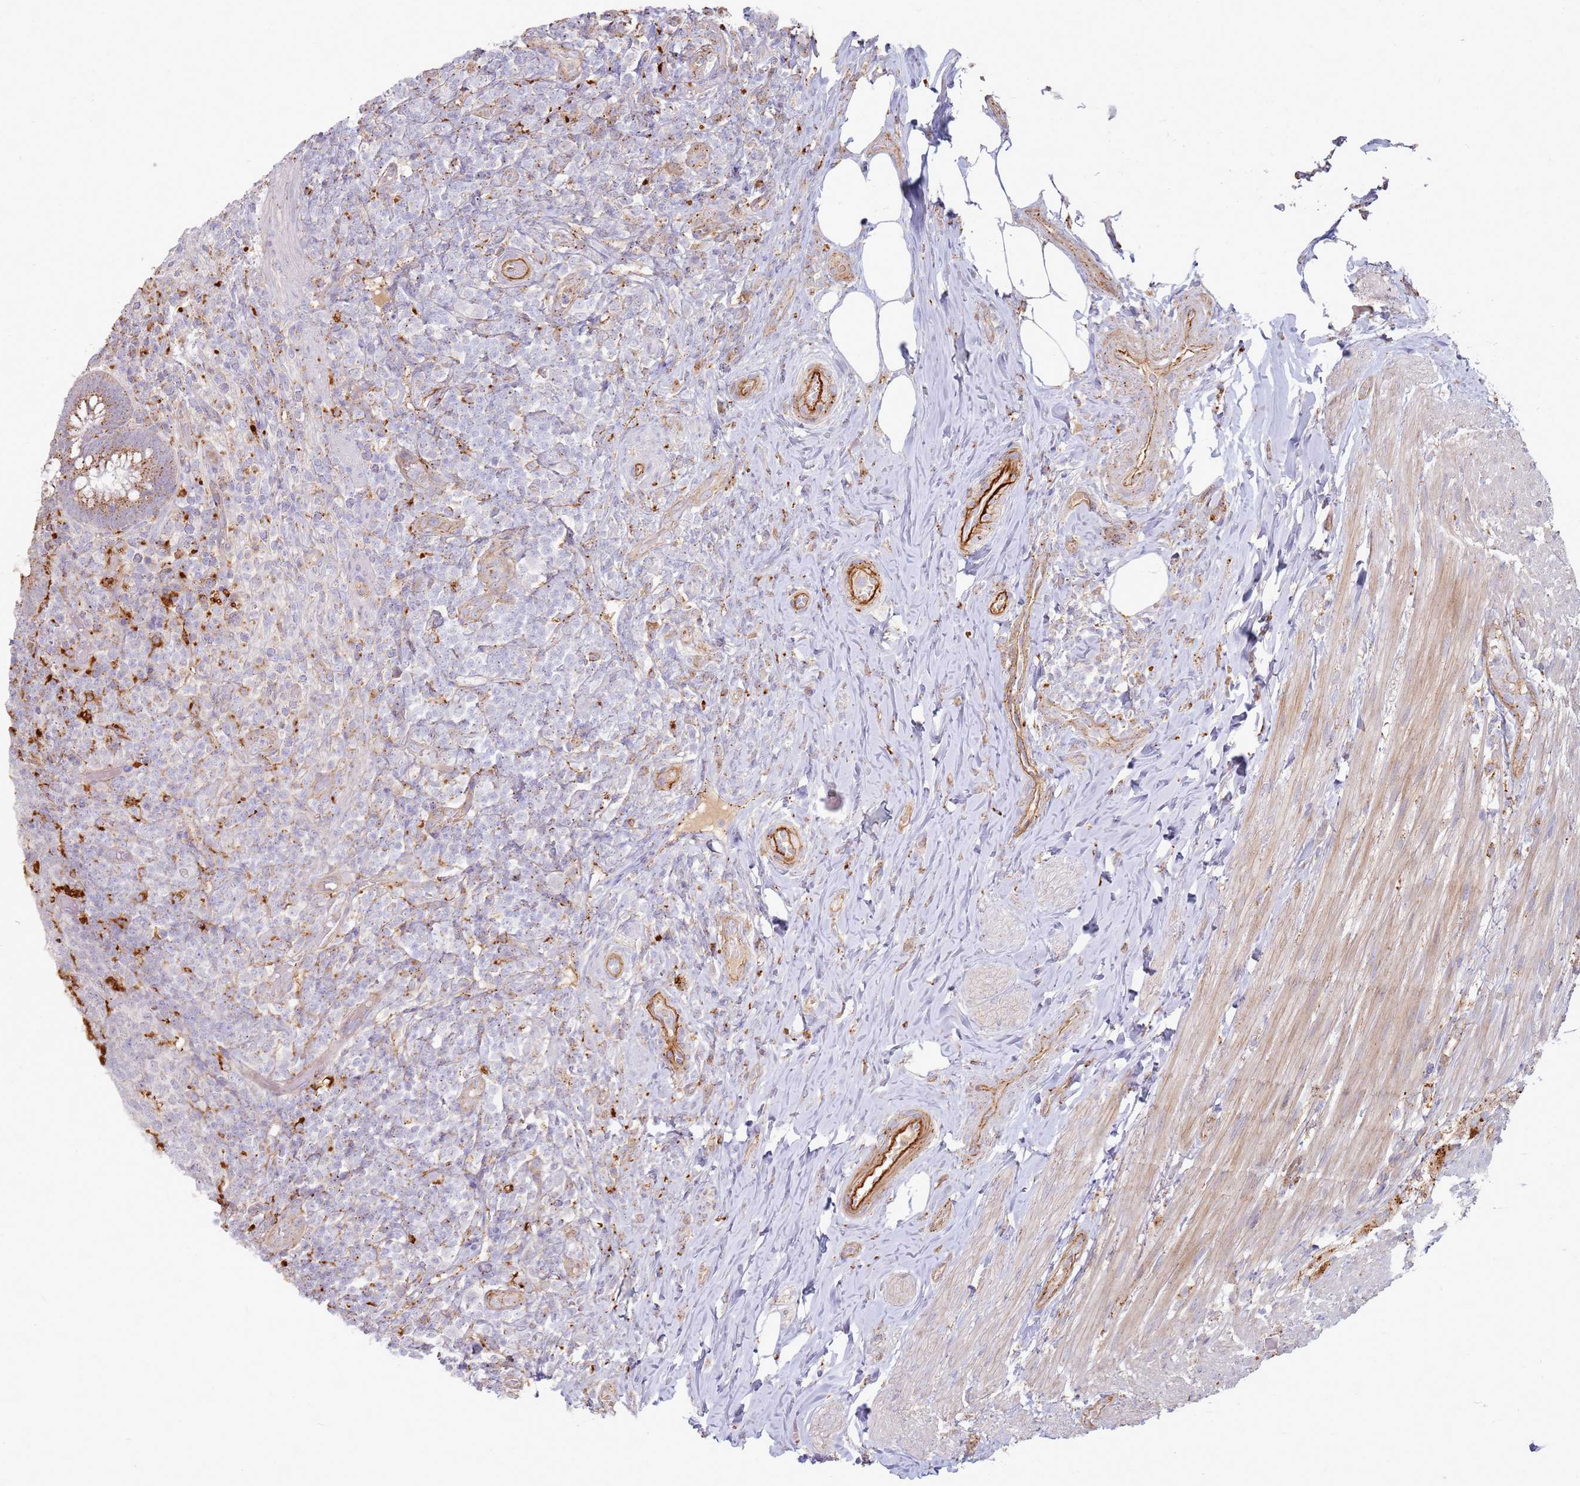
{"staining": {"intensity": "moderate", "quantity": ">75%", "location": "cytoplasmic/membranous"}, "tissue": "appendix", "cell_type": "Glandular cells", "image_type": "normal", "snomed": [{"axis": "morphology", "description": "Normal tissue, NOS"}, {"axis": "topography", "description": "Appendix"}], "caption": "This is an image of IHC staining of benign appendix, which shows moderate positivity in the cytoplasmic/membranous of glandular cells.", "gene": "TMEM229B", "patient": {"sex": "female", "age": 43}}